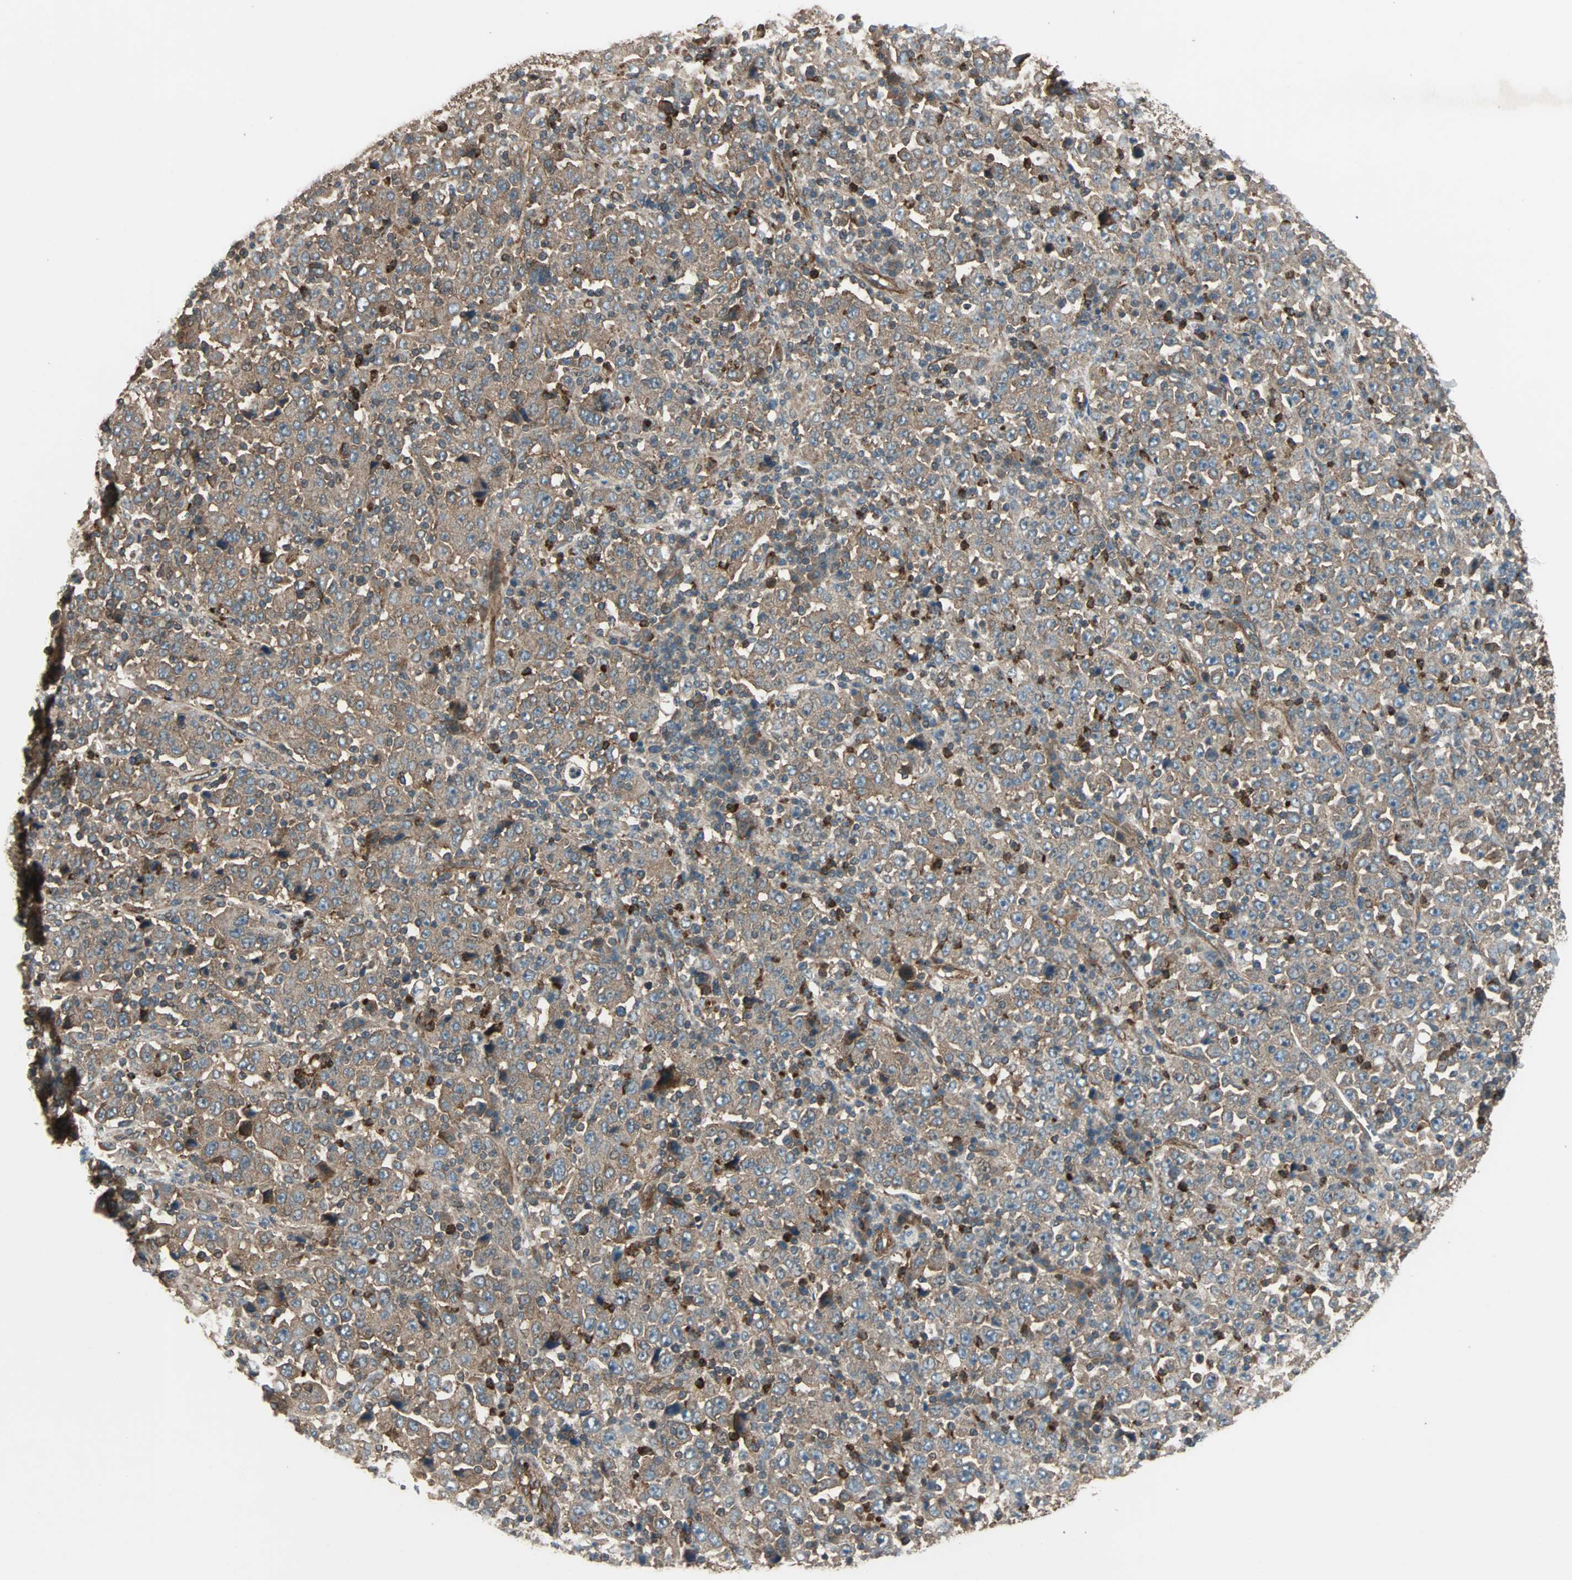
{"staining": {"intensity": "moderate", "quantity": ">75%", "location": "cytoplasmic/membranous"}, "tissue": "stomach cancer", "cell_type": "Tumor cells", "image_type": "cancer", "snomed": [{"axis": "morphology", "description": "Normal tissue, NOS"}, {"axis": "morphology", "description": "Adenocarcinoma, NOS"}, {"axis": "topography", "description": "Stomach, upper"}, {"axis": "topography", "description": "Stomach"}], "caption": "Protein expression analysis of stomach cancer shows moderate cytoplasmic/membranous staining in about >75% of tumor cells. (brown staining indicates protein expression, while blue staining denotes nuclei).", "gene": "GCK", "patient": {"sex": "male", "age": 59}}